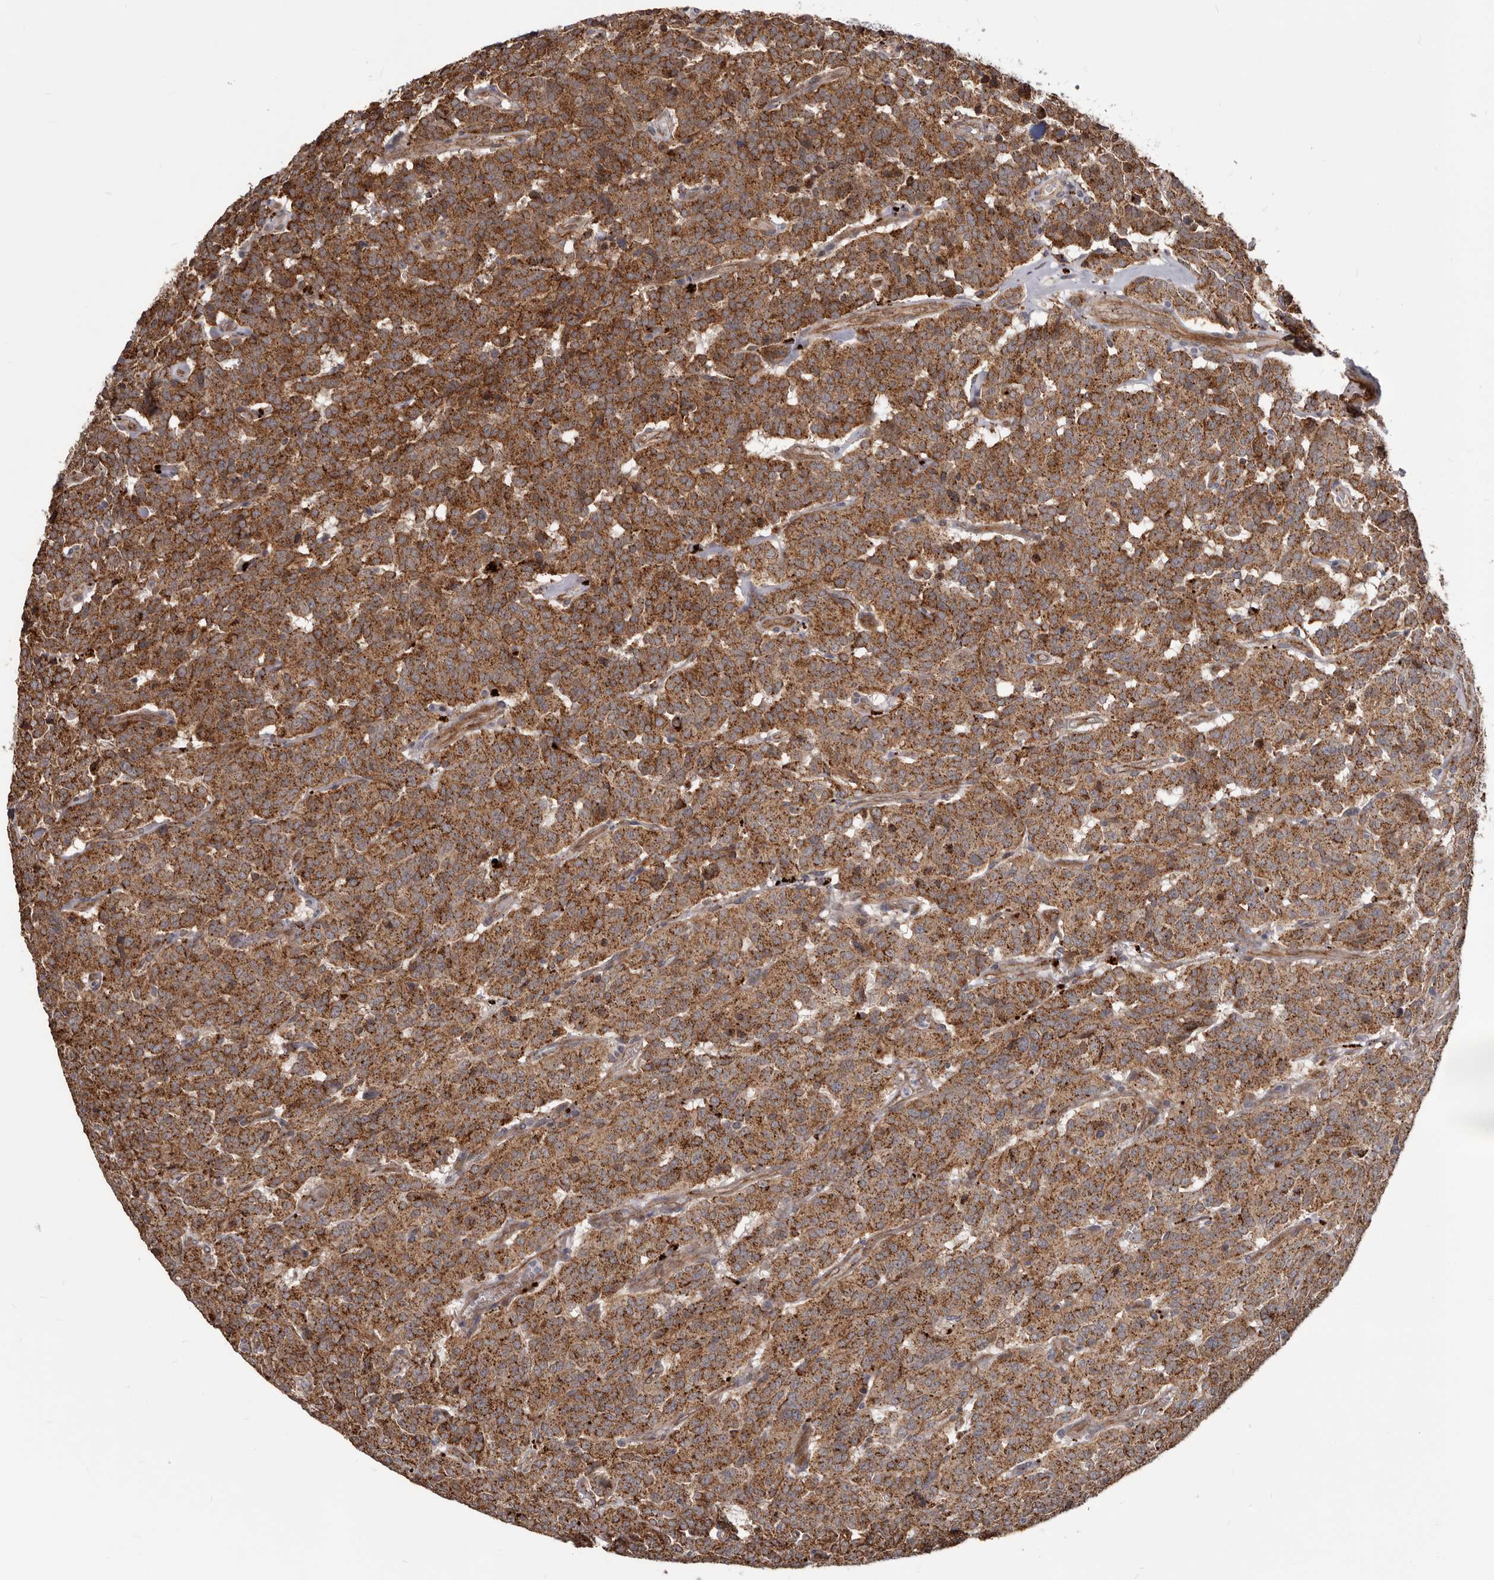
{"staining": {"intensity": "moderate", "quantity": ">75%", "location": "cytoplasmic/membranous"}, "tissue": "carcinoid", "cell_type": "Tumor cells", "image_type": "cancer", "snomed": [{"axis": "morphology", "description": "Carcinoid, malignant, NOS"}, {"axis": "topography", "description": "Lung"}], "caption": "Tumor cells exhibit medium levels of moderate cytoplasmic/membranous staining in approximately >75% of cells in human carcinoid. (Brightfield microscopy of DAB IHC at high magnification).", "gene": "NUP43", "patient": {"sex": "female", "age": 46}}